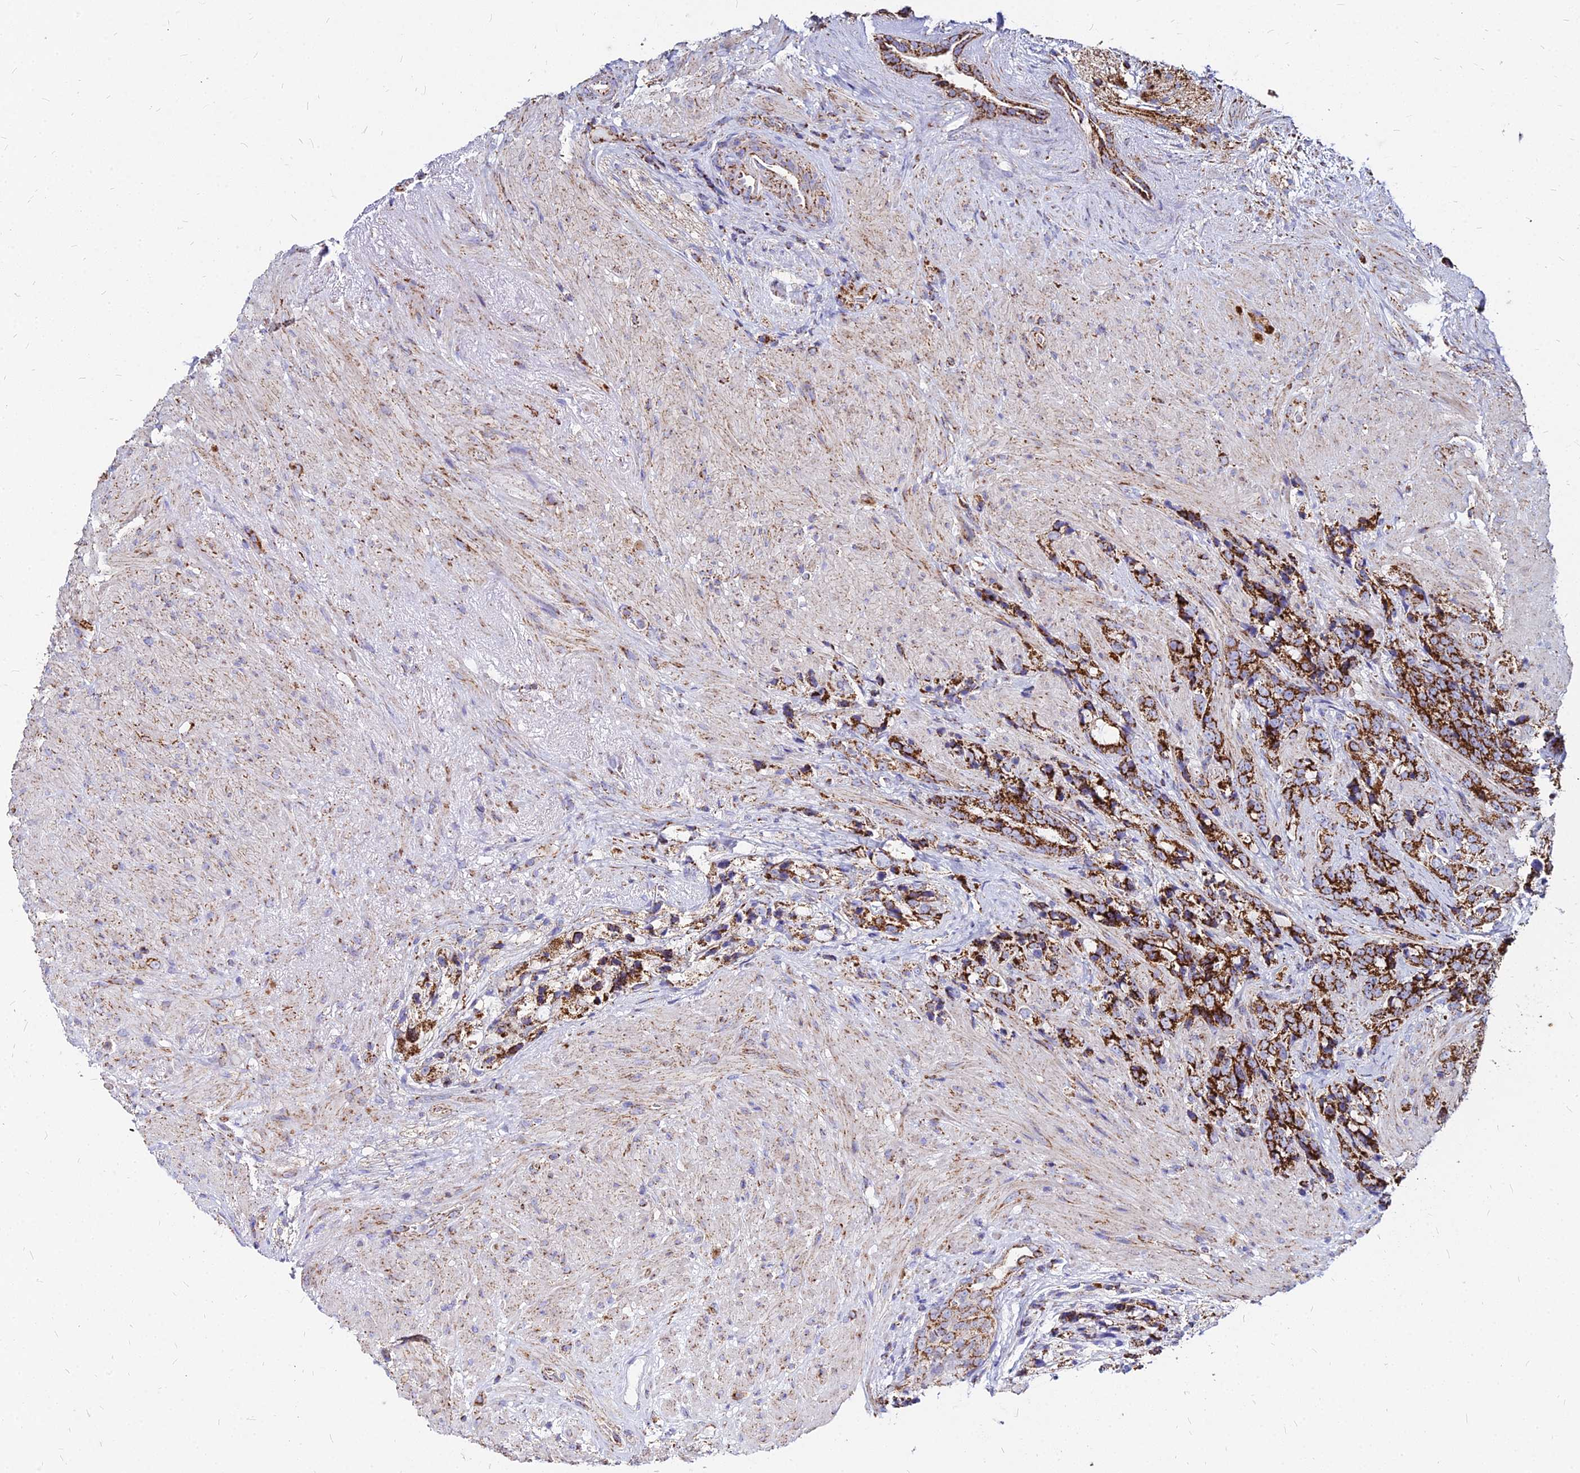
{"staining": {"intensity": "strong", "quantity": ">75%", "location": "cytoplasmic/membranous"}, "tissue": "prostate cancer", "cell_type": "Tumor cells", "image_type": "cancer", "snomed": [{"axis": "morphology", "description": "Adenocarcinoma, High grade"}, {"axis": "topography", "description": "Prostate"}], "caption": "An image of human prostate cancer (high-grade adenocarcinoma) stained for a protein reveals strong cytoplasmic/membranous brown staining in tumor cells. (DAB IHC, brown staining for protein, blue staining for nuclei).", "gene": "DLD", "patient": {"sex": "male", "age": 74}}